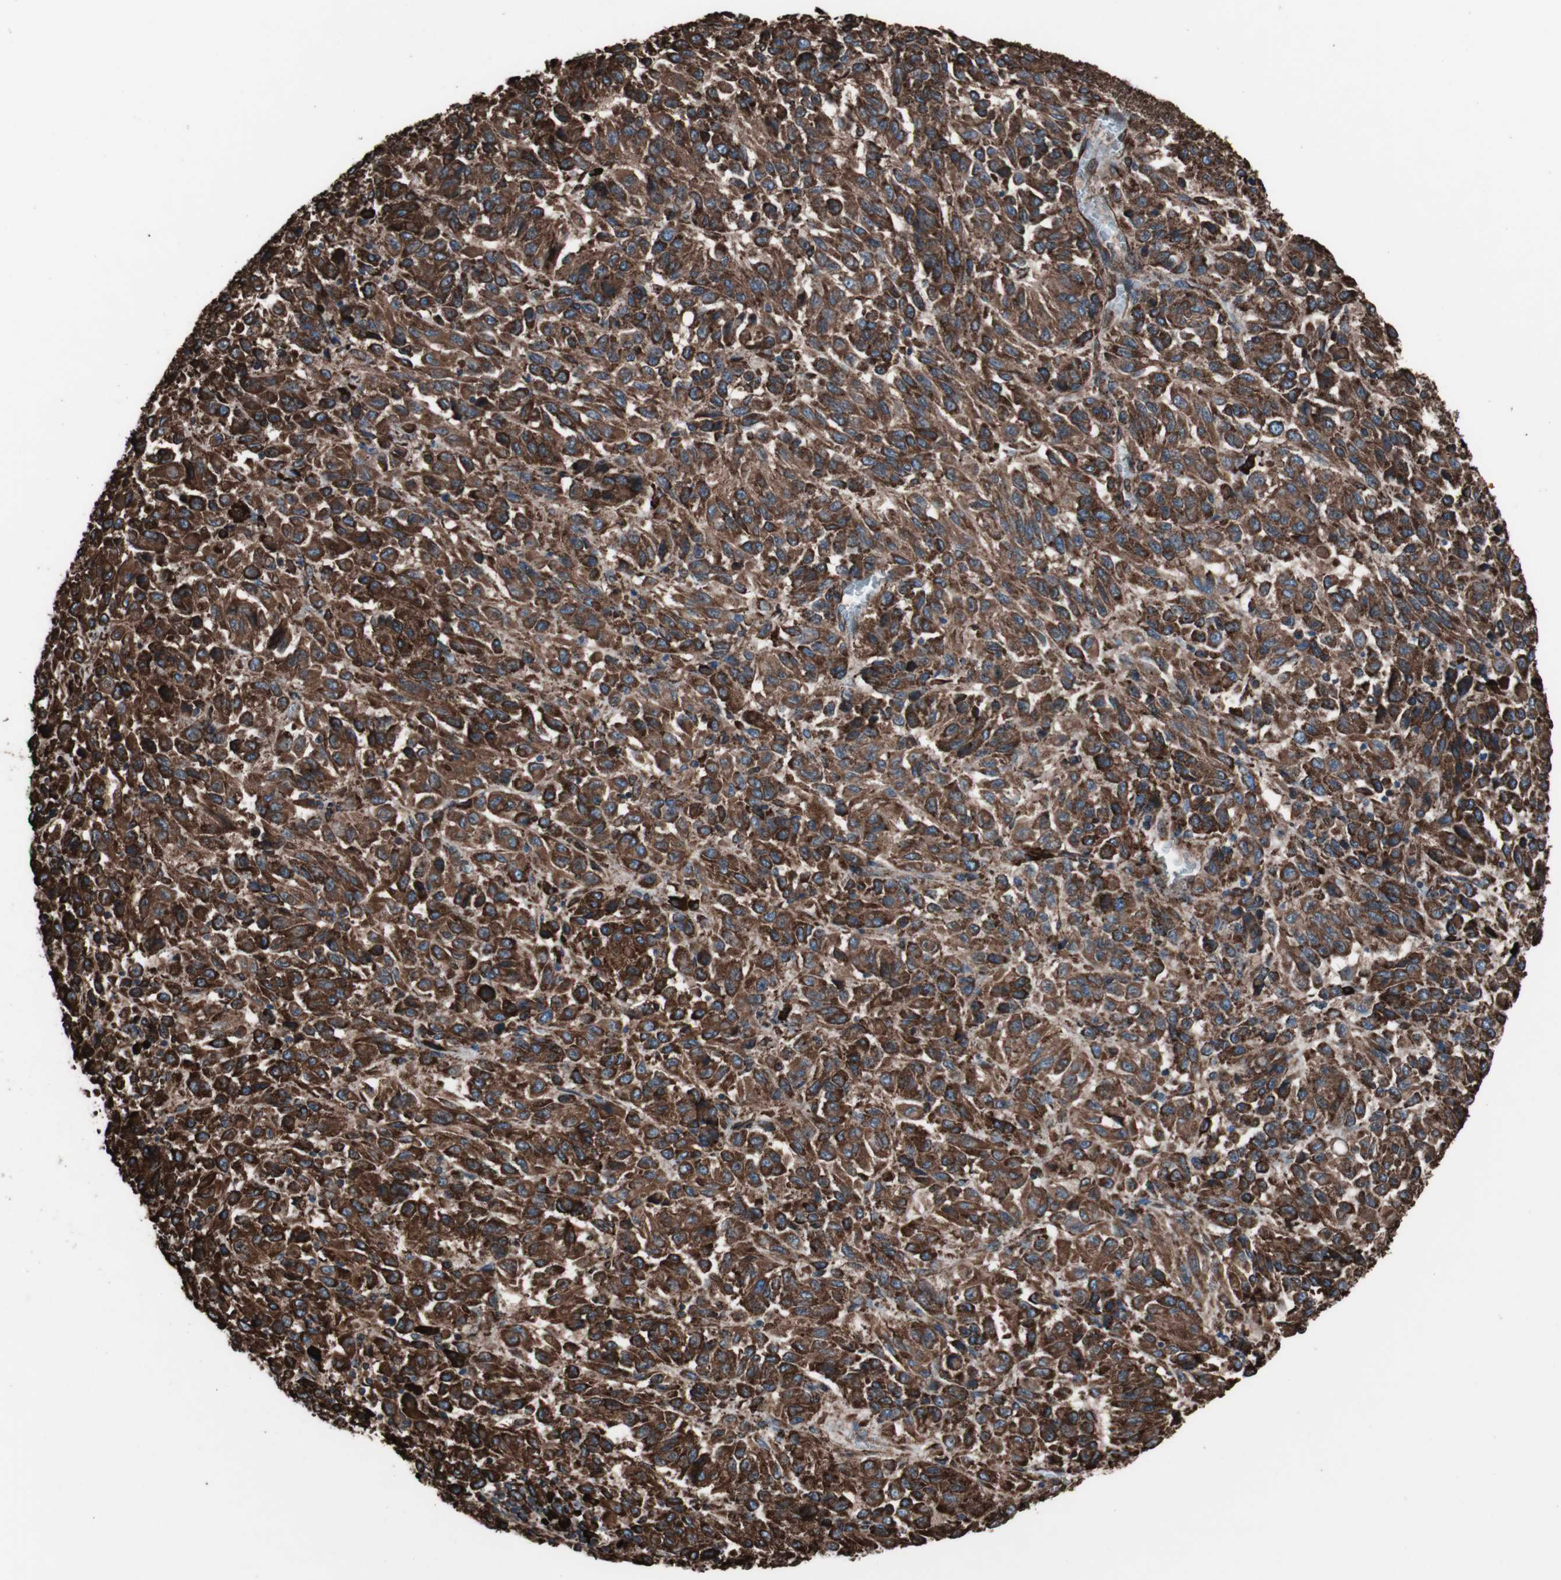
{"staining": {"intensity": "strong", "quantity": ">75%", "location": "cytoplasmic/membranous"}, "tissue": "melanoma", "cell_type": "Tumor cells", "image_type": "cancer", "snomed": [{"axis": "morphology", "description": "Malignant melanoma, Metastatic site"}, {"axis": "topography", "description": "Lung"}], "caption": "Immunohistochemical staining of melanoma demonstrates high levels of strong cytoplasmic/membranous staining in approximately >75% of tumor cells.", "gene": "HSP90B1", "patient": {"sex": "male", "age": 64}}